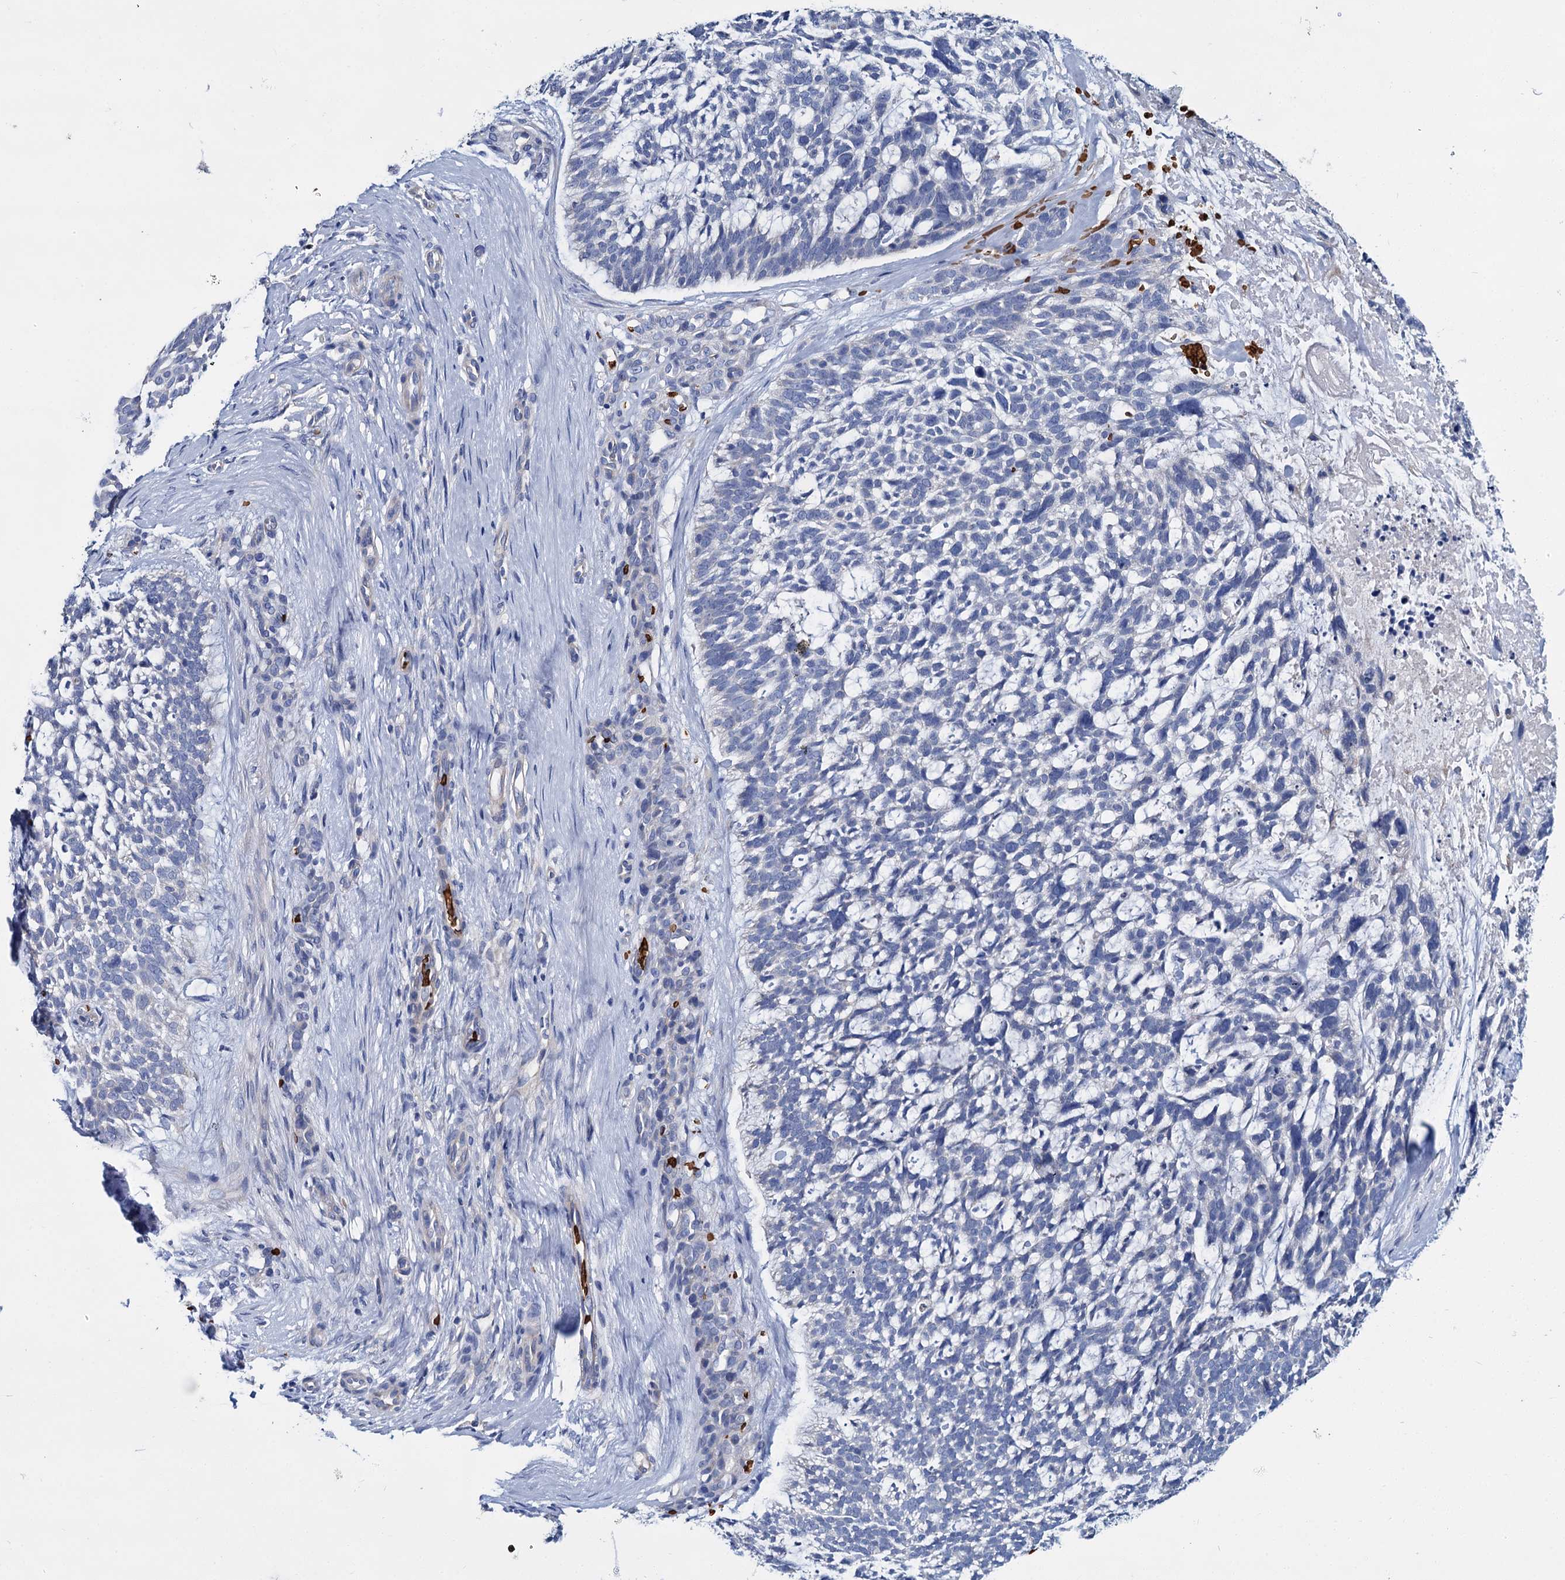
{"staining": {"intensity": "negative", "quantity": "none", "location": "none"}, "tissue": "skin cancer", "cell_type": "Tumor cells", "image_type": "cancer", "snomed": [{"axis": "morphology", "description": "Basal cell carcinoma"}, {"axis": "topography", "description": "Skin"}], "caption": "Skin cancer (basal cell carcinoma) was stained to show a protein in brown. There is no significant positivity in tumor cells.", "gene": "ATG2A", "patient": {"sex": "male", "age": 88}}